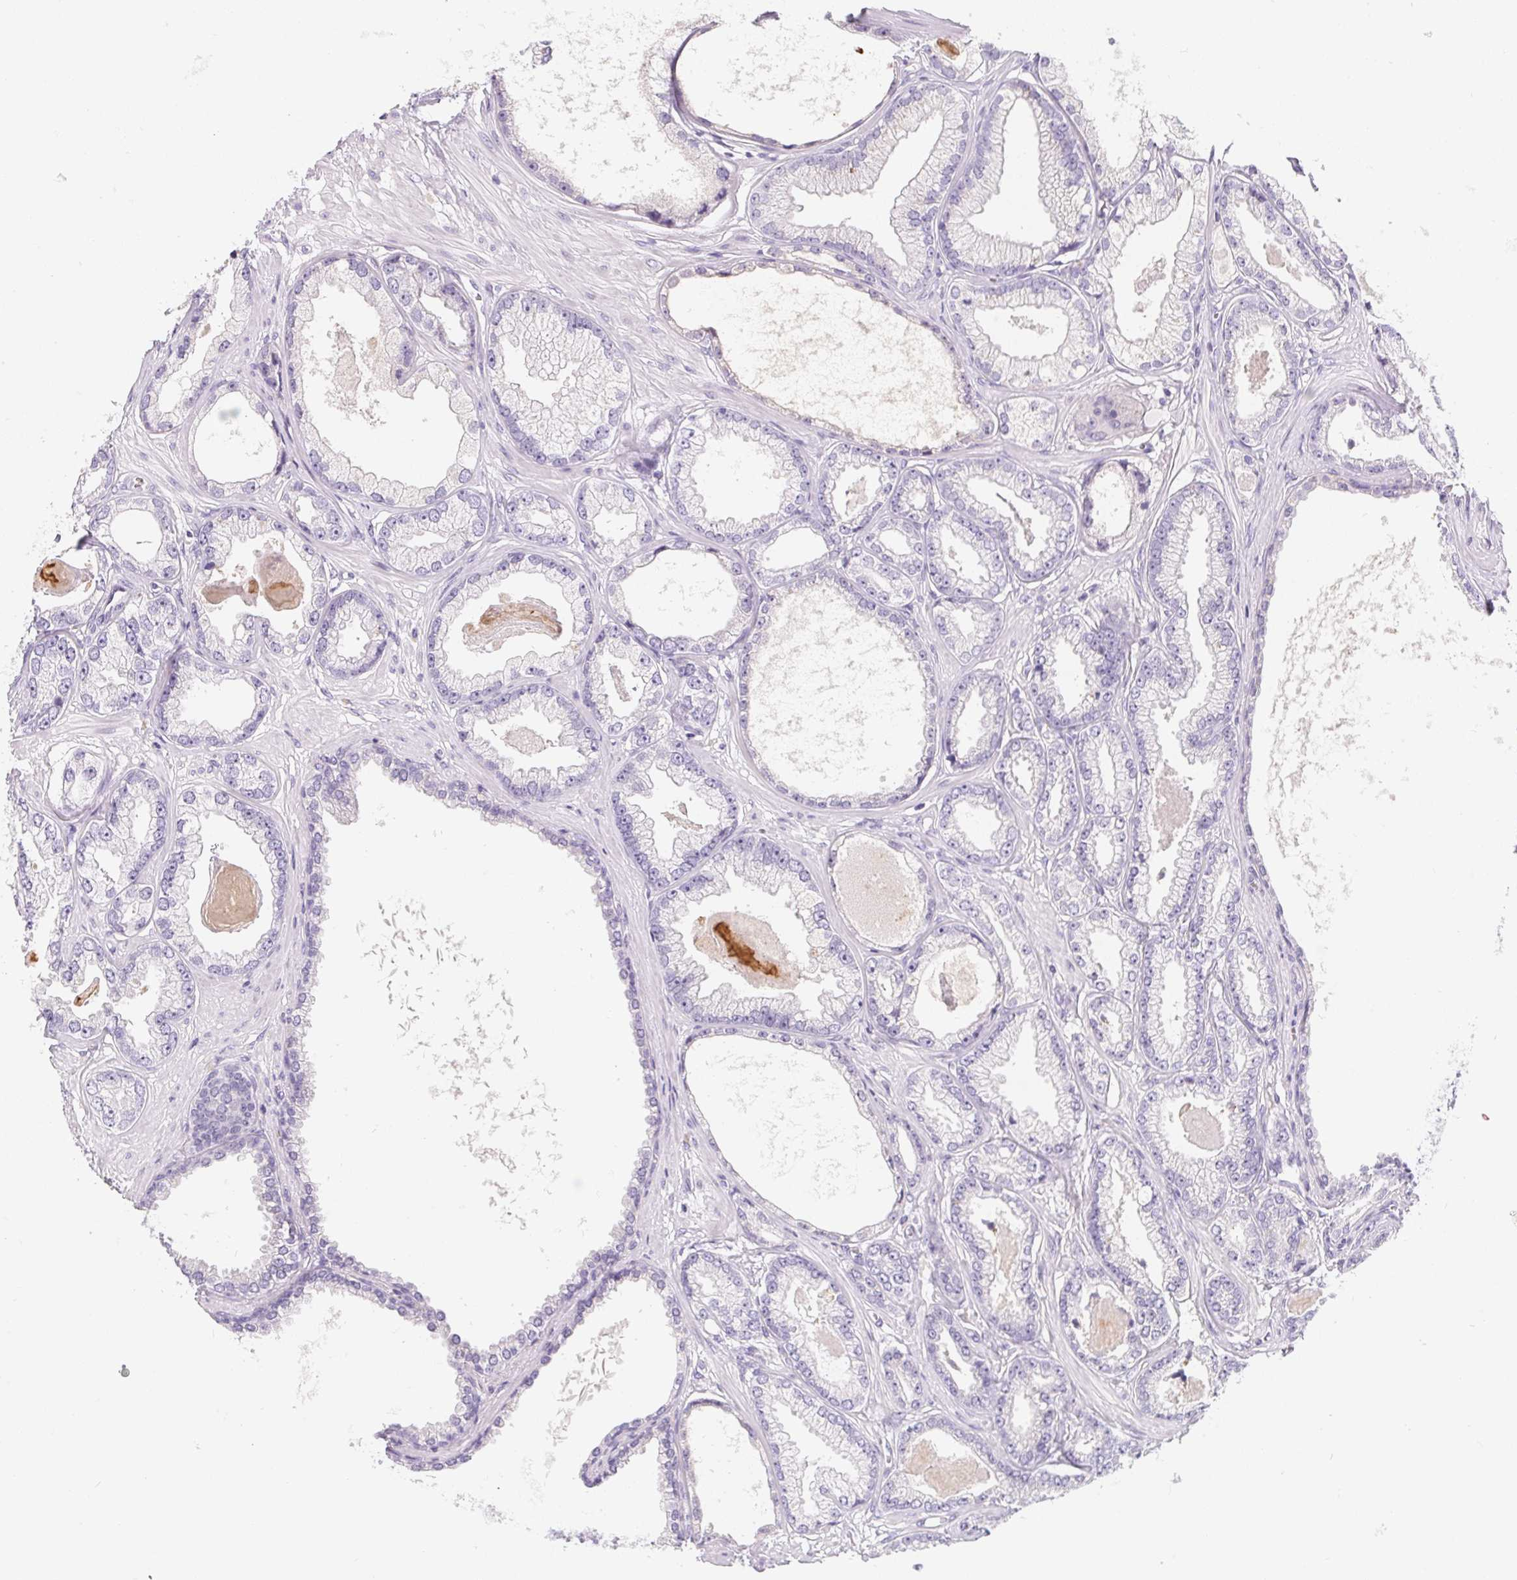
{"staining": {"intensity": "negative", "quantity": "none", "location": "none"}, "tissue": "prostate cancer", "cell_type": "Tumor cells", "image_type": "cancer", "snomed": [{"axis": "morphology", "description": "Adenocarcinoma, Low grade"}, {"axis": "topography", "description": "Prostate"}], "caption": "IHC of human prostate cancer (low-grade adenocarcinoma) exhibits no positivity in tumor cells. Nuclei are stained in blue.", "gene": "MAP1A", "patient": {"sex": "male", "age": 64}}